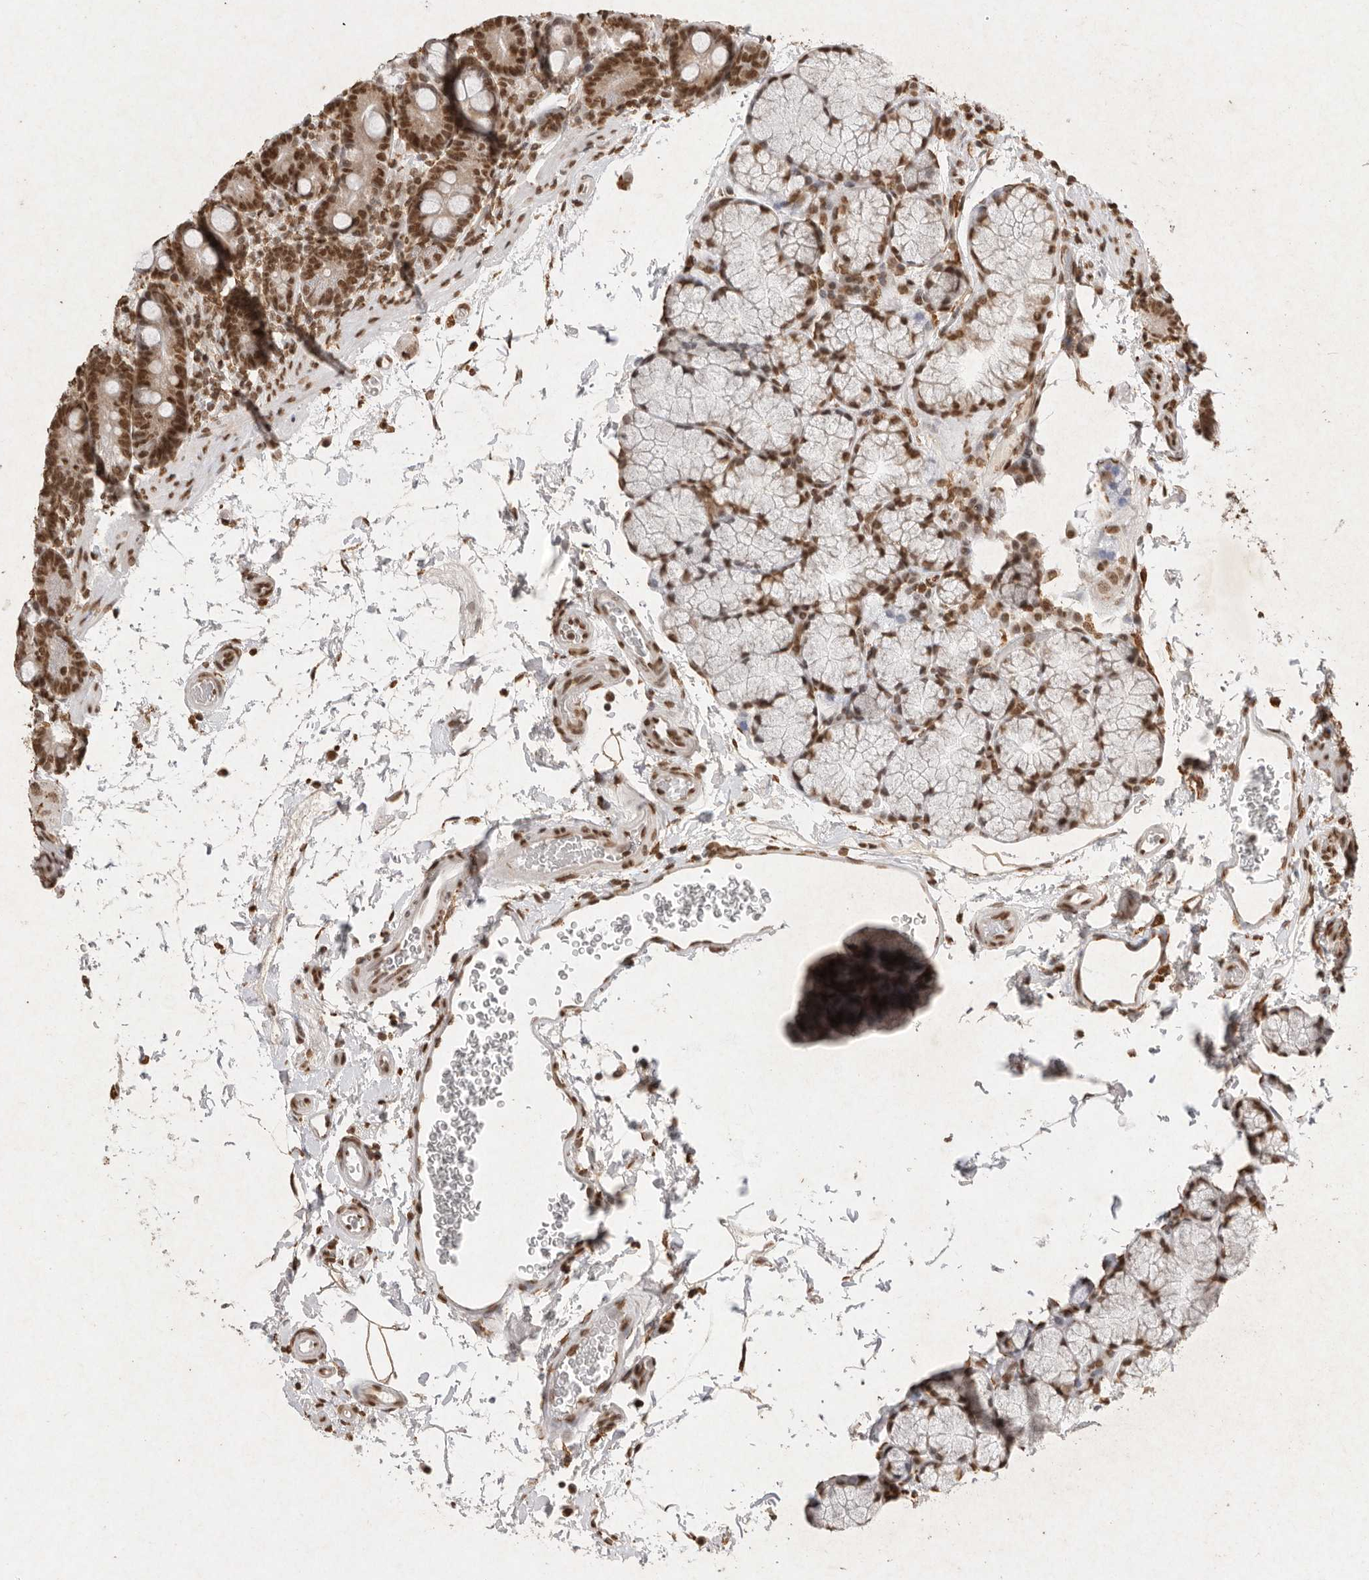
{"staining": {"intensity": "strong", "quantity": ">75%", "location": "cytoplasmic/membranous,nuclear"}, "tissue": "duodenum", "cell_type": "Glandular cells", "image_type": "normal", "snomed": [{"axis": "morphology", "description": "Normal tissue, NOS"}, {"axis": "topography", "description": "Duodenum"}], "caption": "A brown stain labels strong cytoplasmic/membranous,nuclear positivity of a protein in glandular cells of normal human duodenum.", "gene": "NKX3", "patient": {"sex": "male", "age": 35}}